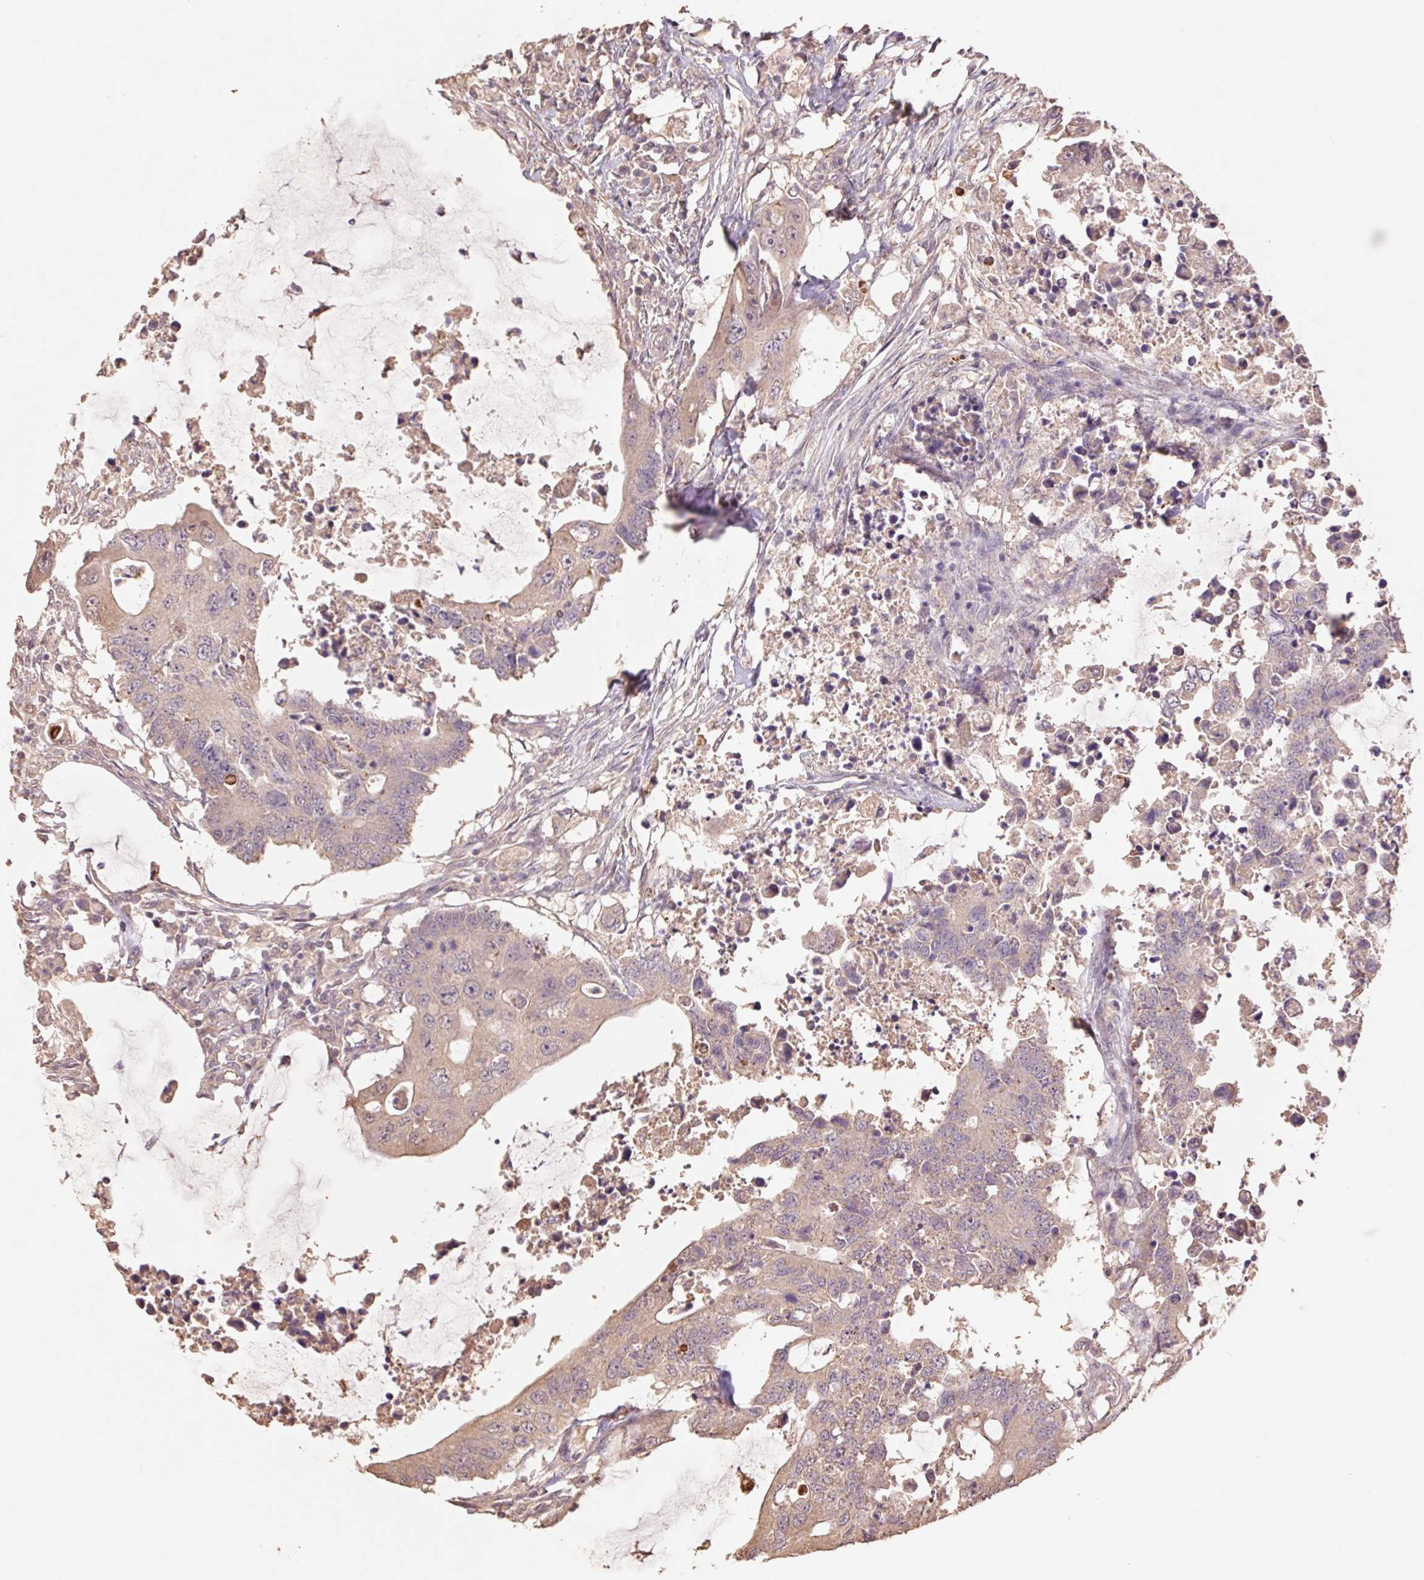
{"staining": {"intensity": "weak", "quantity": ">75%", "location": "cytoplasmic/membranous"}, "tissue": "colorectal cancer", "cell_type": "Tumor cells", "image_type": "cancer", "snomed": [{"axis": "morphology", "description": "Adenocarcinoma, NOS"}, {"axis": "topography", "description": "Colon"}], "caption": "Approximately >75% of tumor cells in adenocarcinoma (colorectal) display weak cytoplasmic/membranous protein expression as visualized by brown immunohistochemical staining.", "gene": "GRM2", "patient": {"sex": "male", "age": 71}}